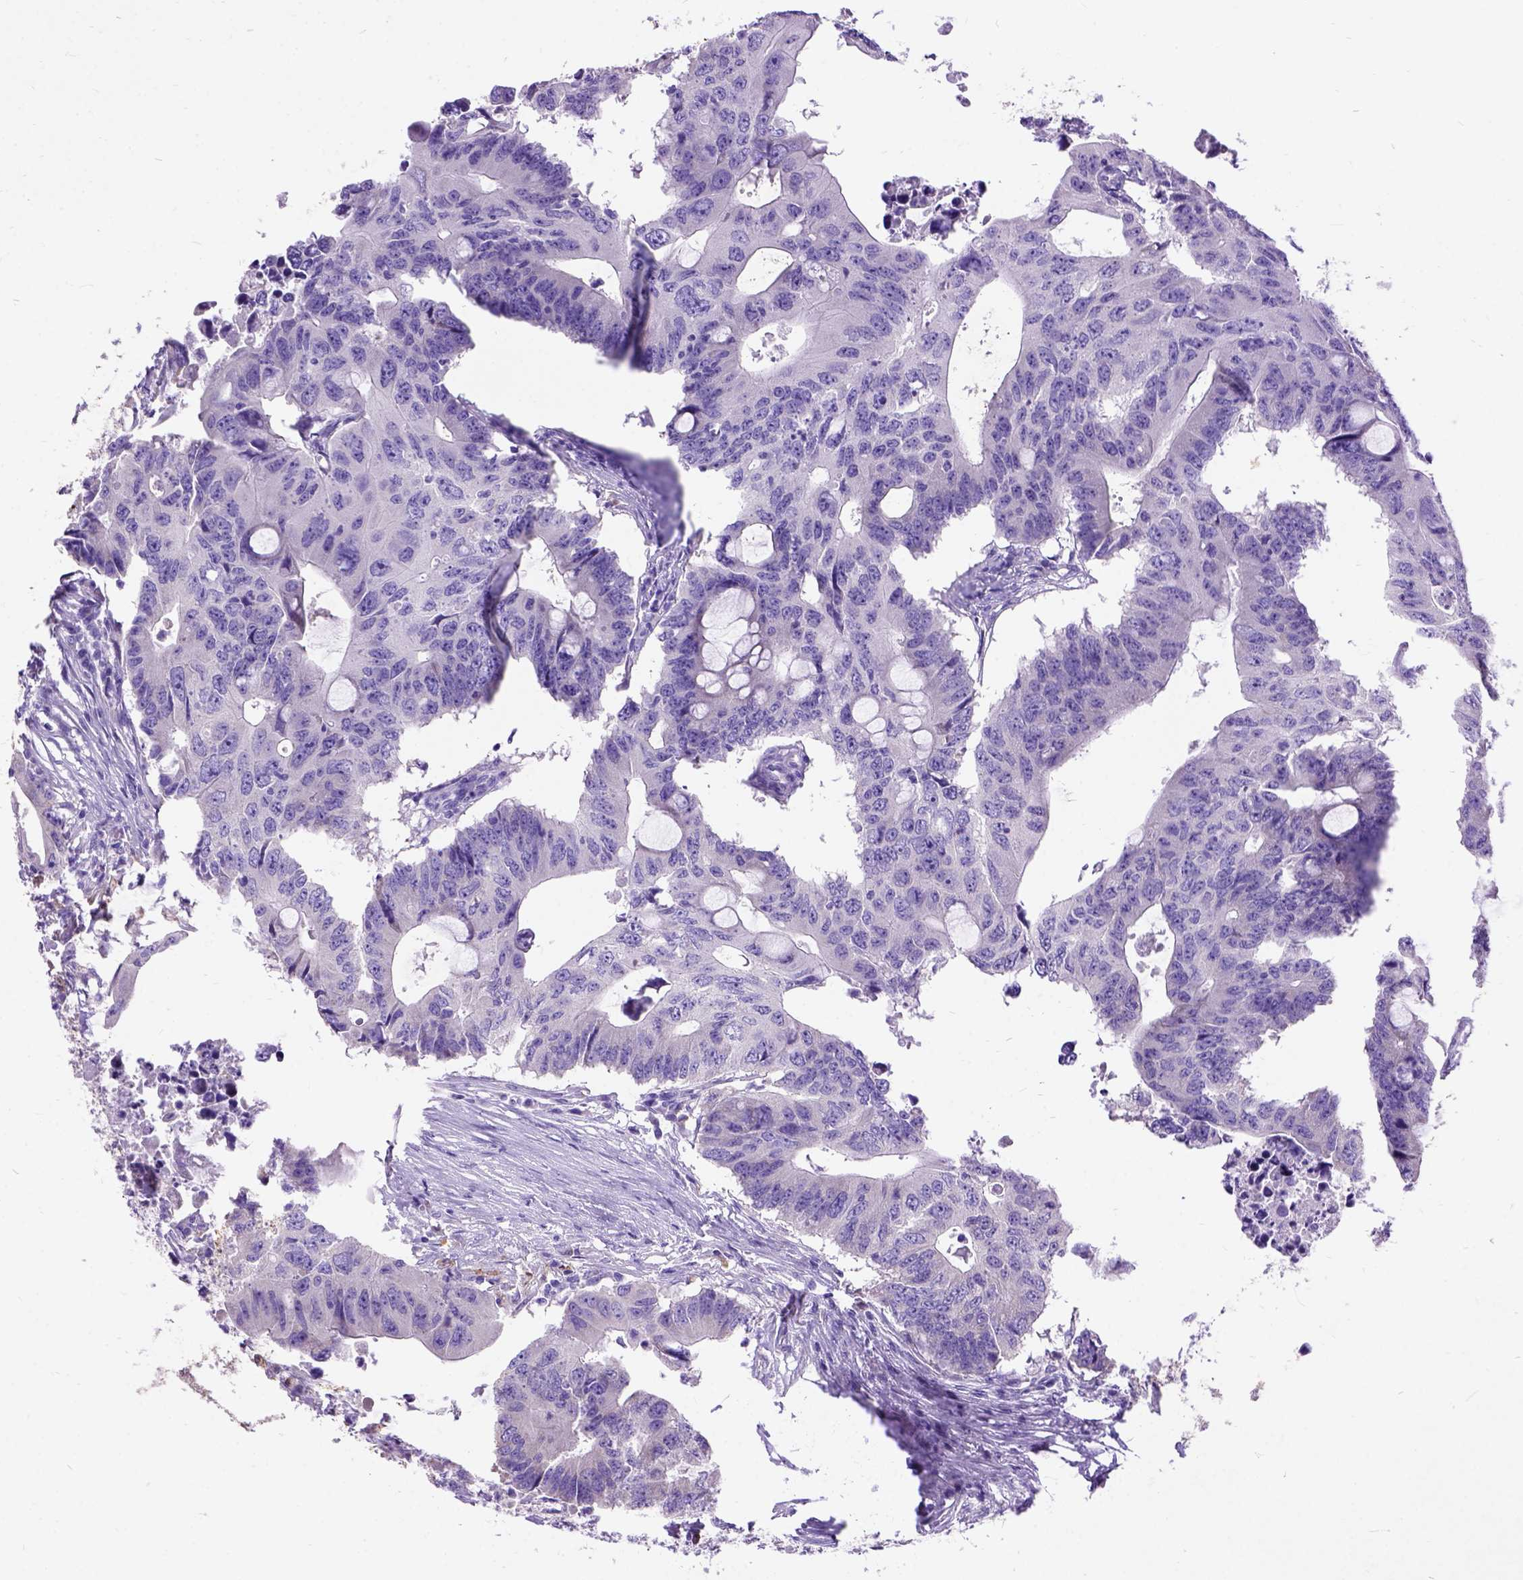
{"staining": {"intensity": "negative", "quantity": "none", "location": "none"}, "tissue": "colorectal cancer", "cell_type": "Tumor cells", "image_type": "cancer", "snomed": [{"axis": "morphology", "description": "Adenocarcinoma, NOS"}, {"axis": "topography", "description": "Colon"}], "caption": "IHC photomicrograph of human colorectal cancer (adenocarcinoma) stained for a protein (brown), which shows no staining in tumor cells.", "gene": "CFAP54", "patient": {"sex": "male", "age": 71}}